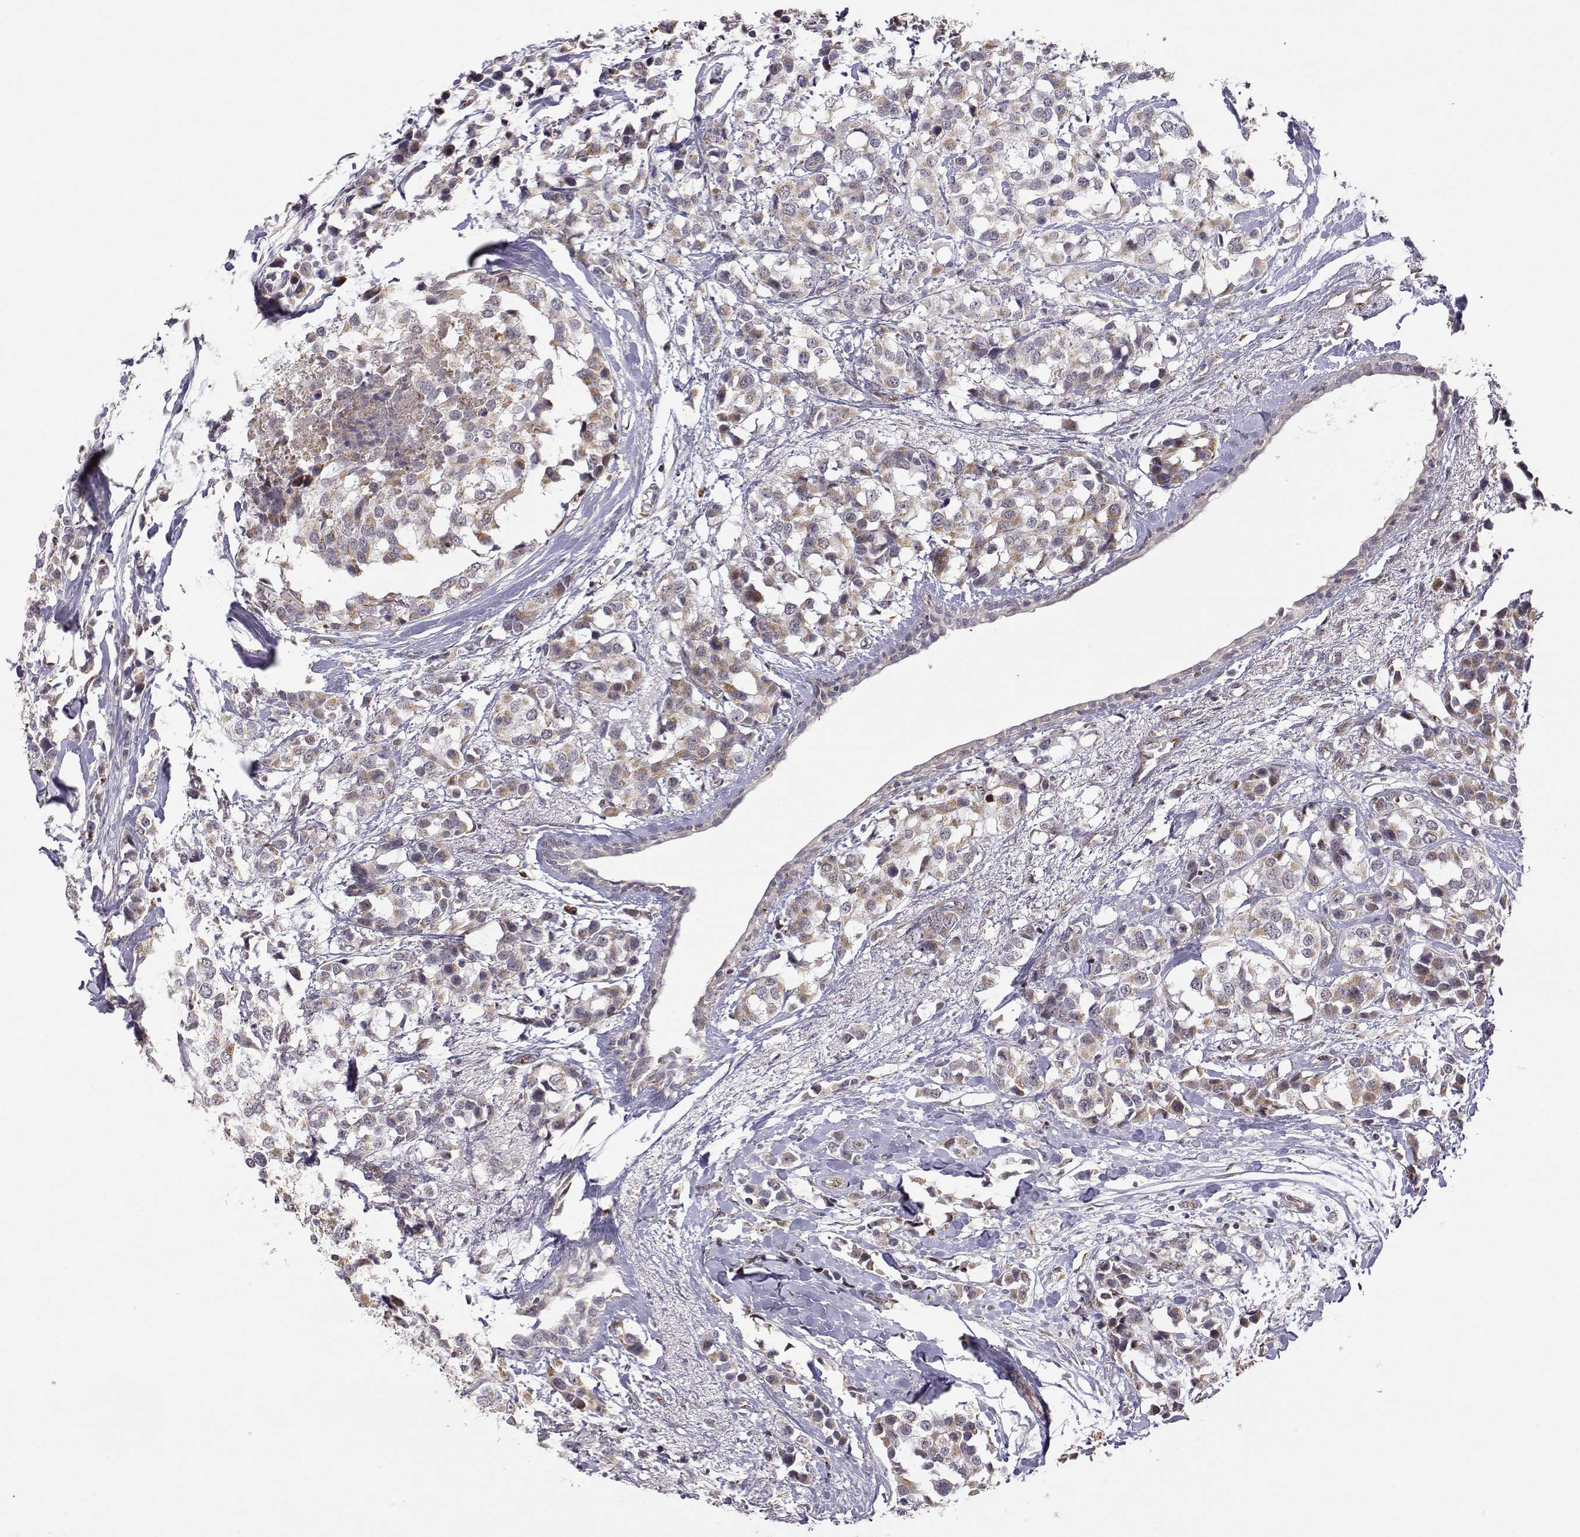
{"staining": {"intensity": "weak", "quantity": ">75%", "location": "cytoplasmic/membranous"}, "tissue": "breast cancer", "cell_type": "Tumor cells", "image_type": "cancer", "snomed": [{"axis": "morphology", "description": "Lobular carcinoma"}, {"axis": "topography", "description": "Breast"}], "caption": "Immunohistochemical staining of breast cancer reveals low levels of weak cytoplasmic/membranous staining in about >75% of tumor cells.", "gene": "EXOG", "patient": {"sex": "female", "age": 59}}